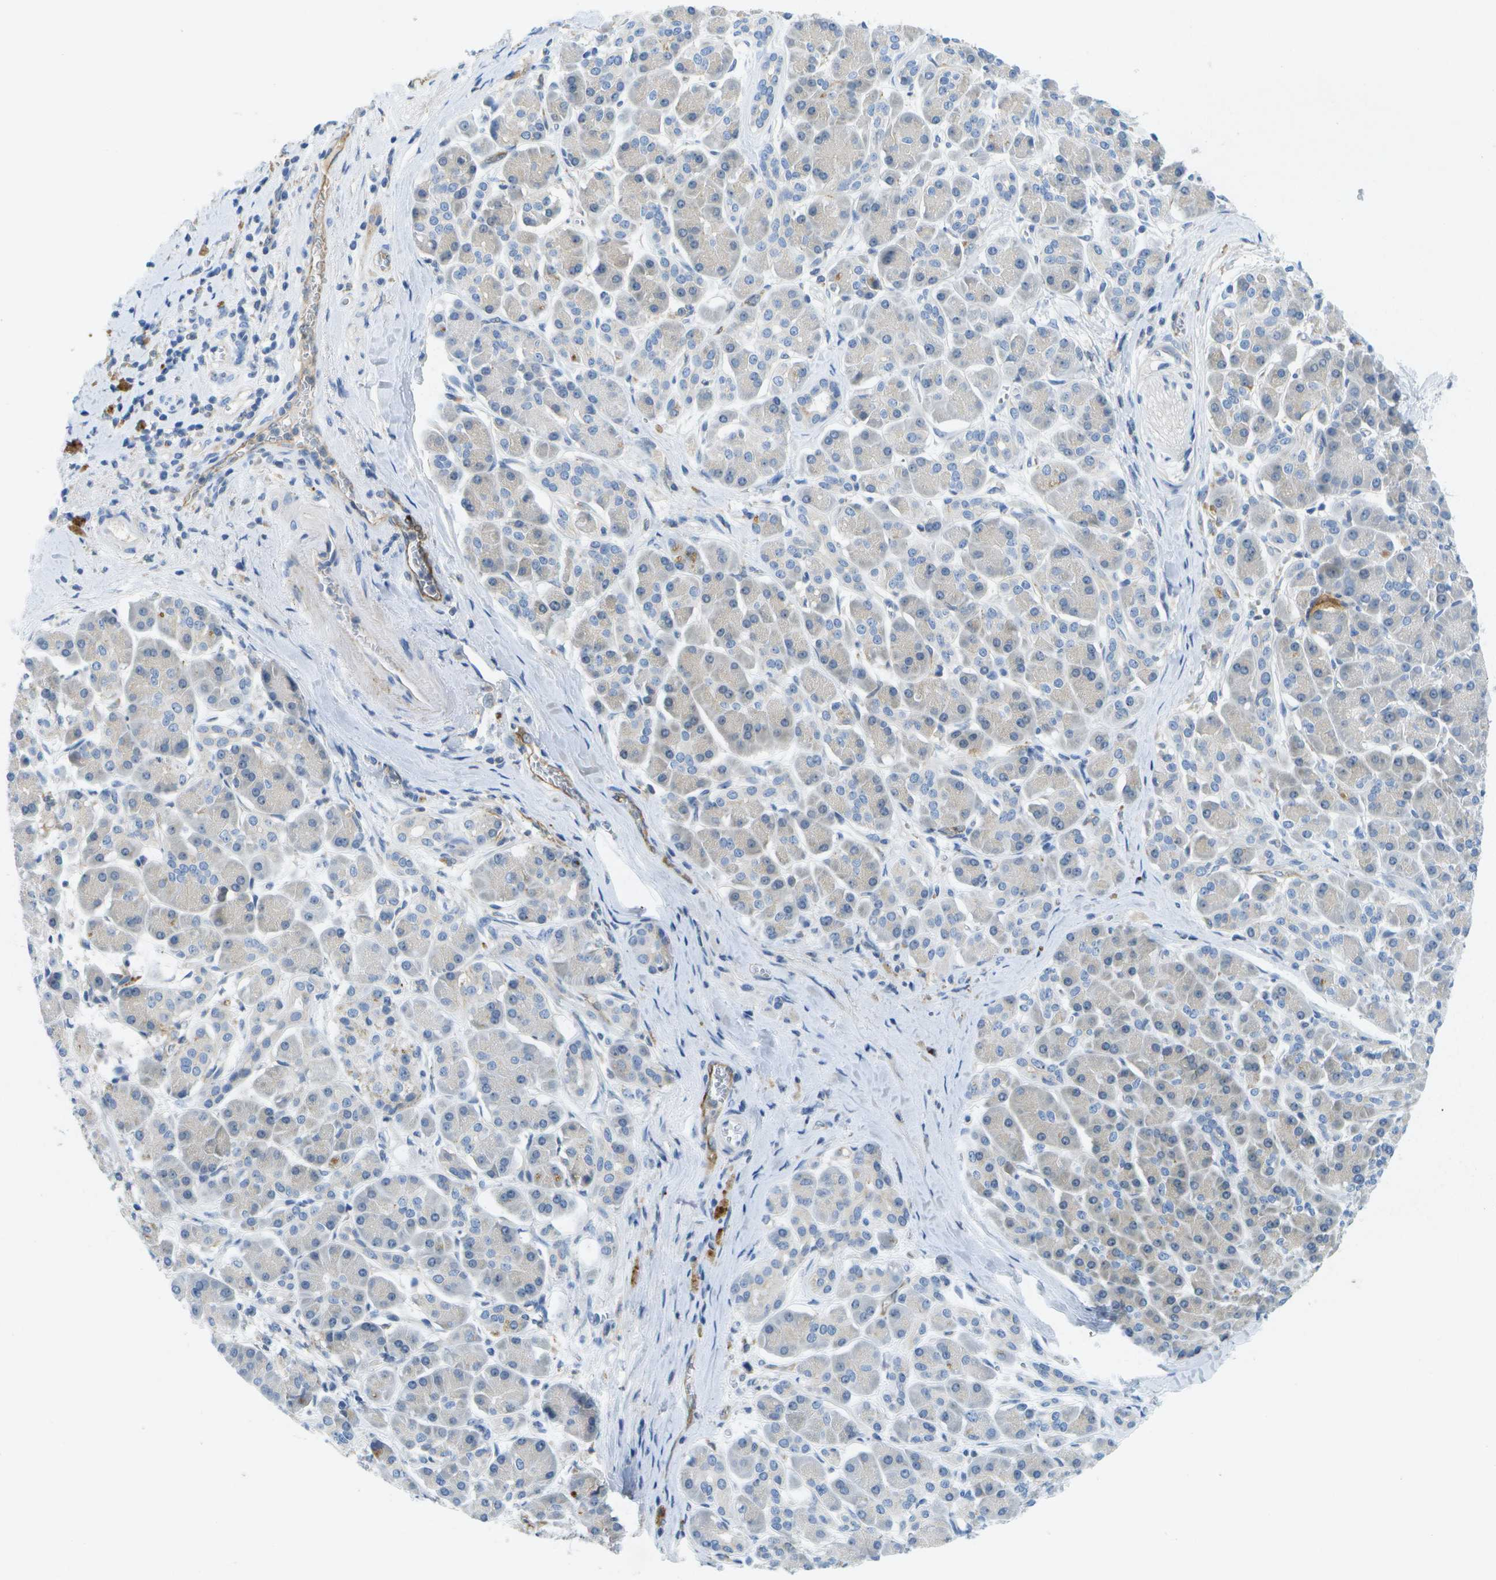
{"staining": {"intensity": "weak", "quantity": "<25%", "location": "cytoplasmic/membranous"}, "tissue": "pancreatic cancer", "cell_type": "Tumor cells", "image_type": "cancer", "snomed": [{"axis": "morphology", "description": "Adenocarcinoma, NOS"}, {"axis": "topography", "description": "Pancreas"}], "caption": "Tumor cells are negative for brown protein staining in adenocarcinoma (pancreatic).", "gene": "LIPG", "patient": {"sex": "male", "age": 55}}